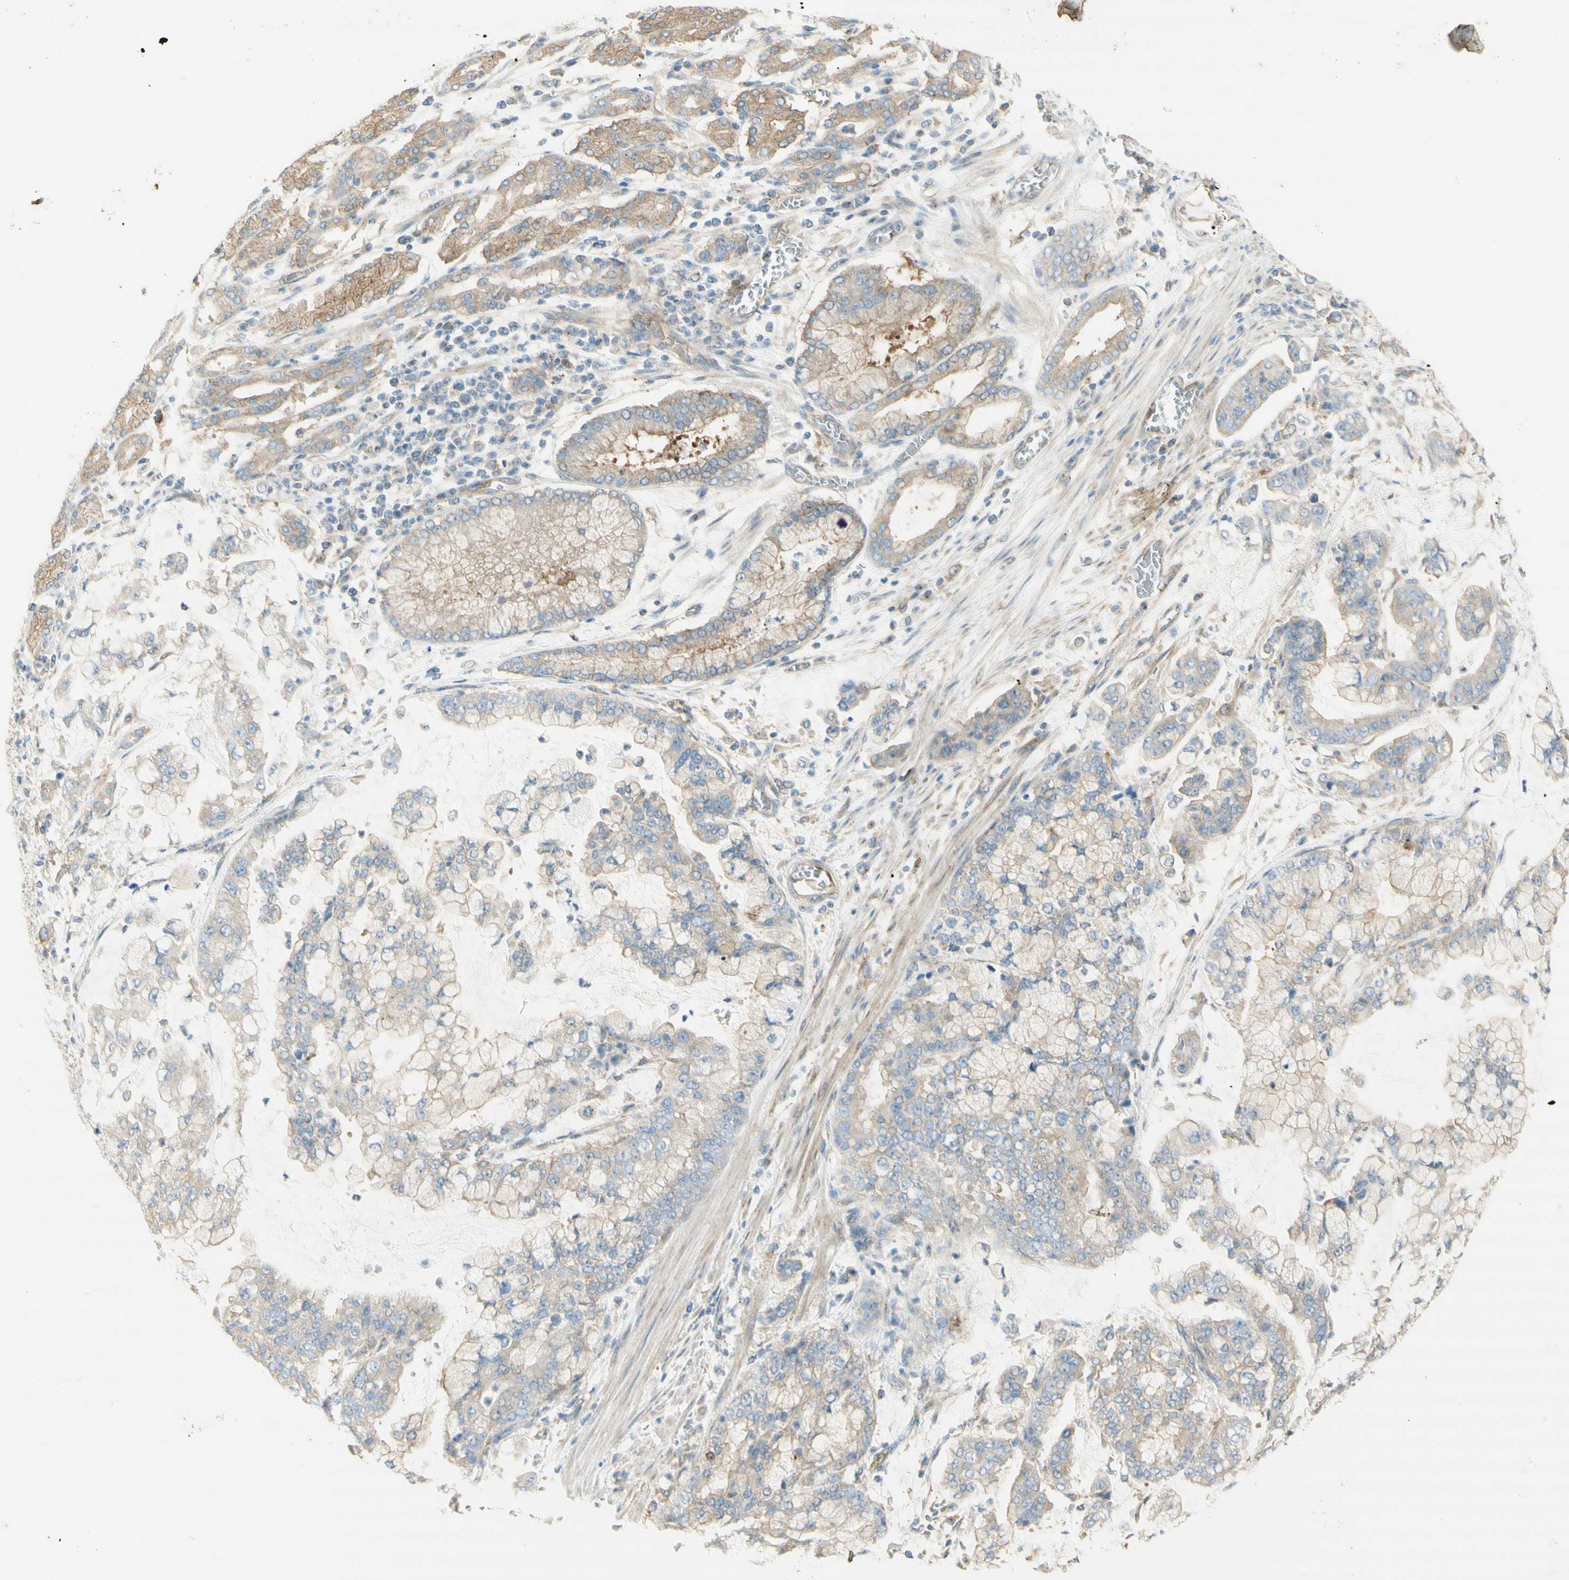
{"staining": {"intensity": "weak", "quantity": "25%-75%", "location": "cytoplasmic/membranous"}, "tissue": "stomach cancer", "cell_type": "Tumor cells", "image_type": "cancer", "snomed": [{"axis": "morphology", "description": "Normal tissue, NOS"}, {"axis": "morphology", "description": "Adenocarcinoma, NOS"}, {"axis": "topography", "description": "Stomach, upper"}, {"axis": "topography", "description": "Stomach"}], "caption": "IHC micrograph of human adenocarcinoma (stomach) stained for a protein (brown), which displays low levels of weak cytoplasmic/membranous expression in approximately 25%-75% of tumor cells.", "gene": "DYNC1H1", "patient": {"sex": "male", "age": 76}}